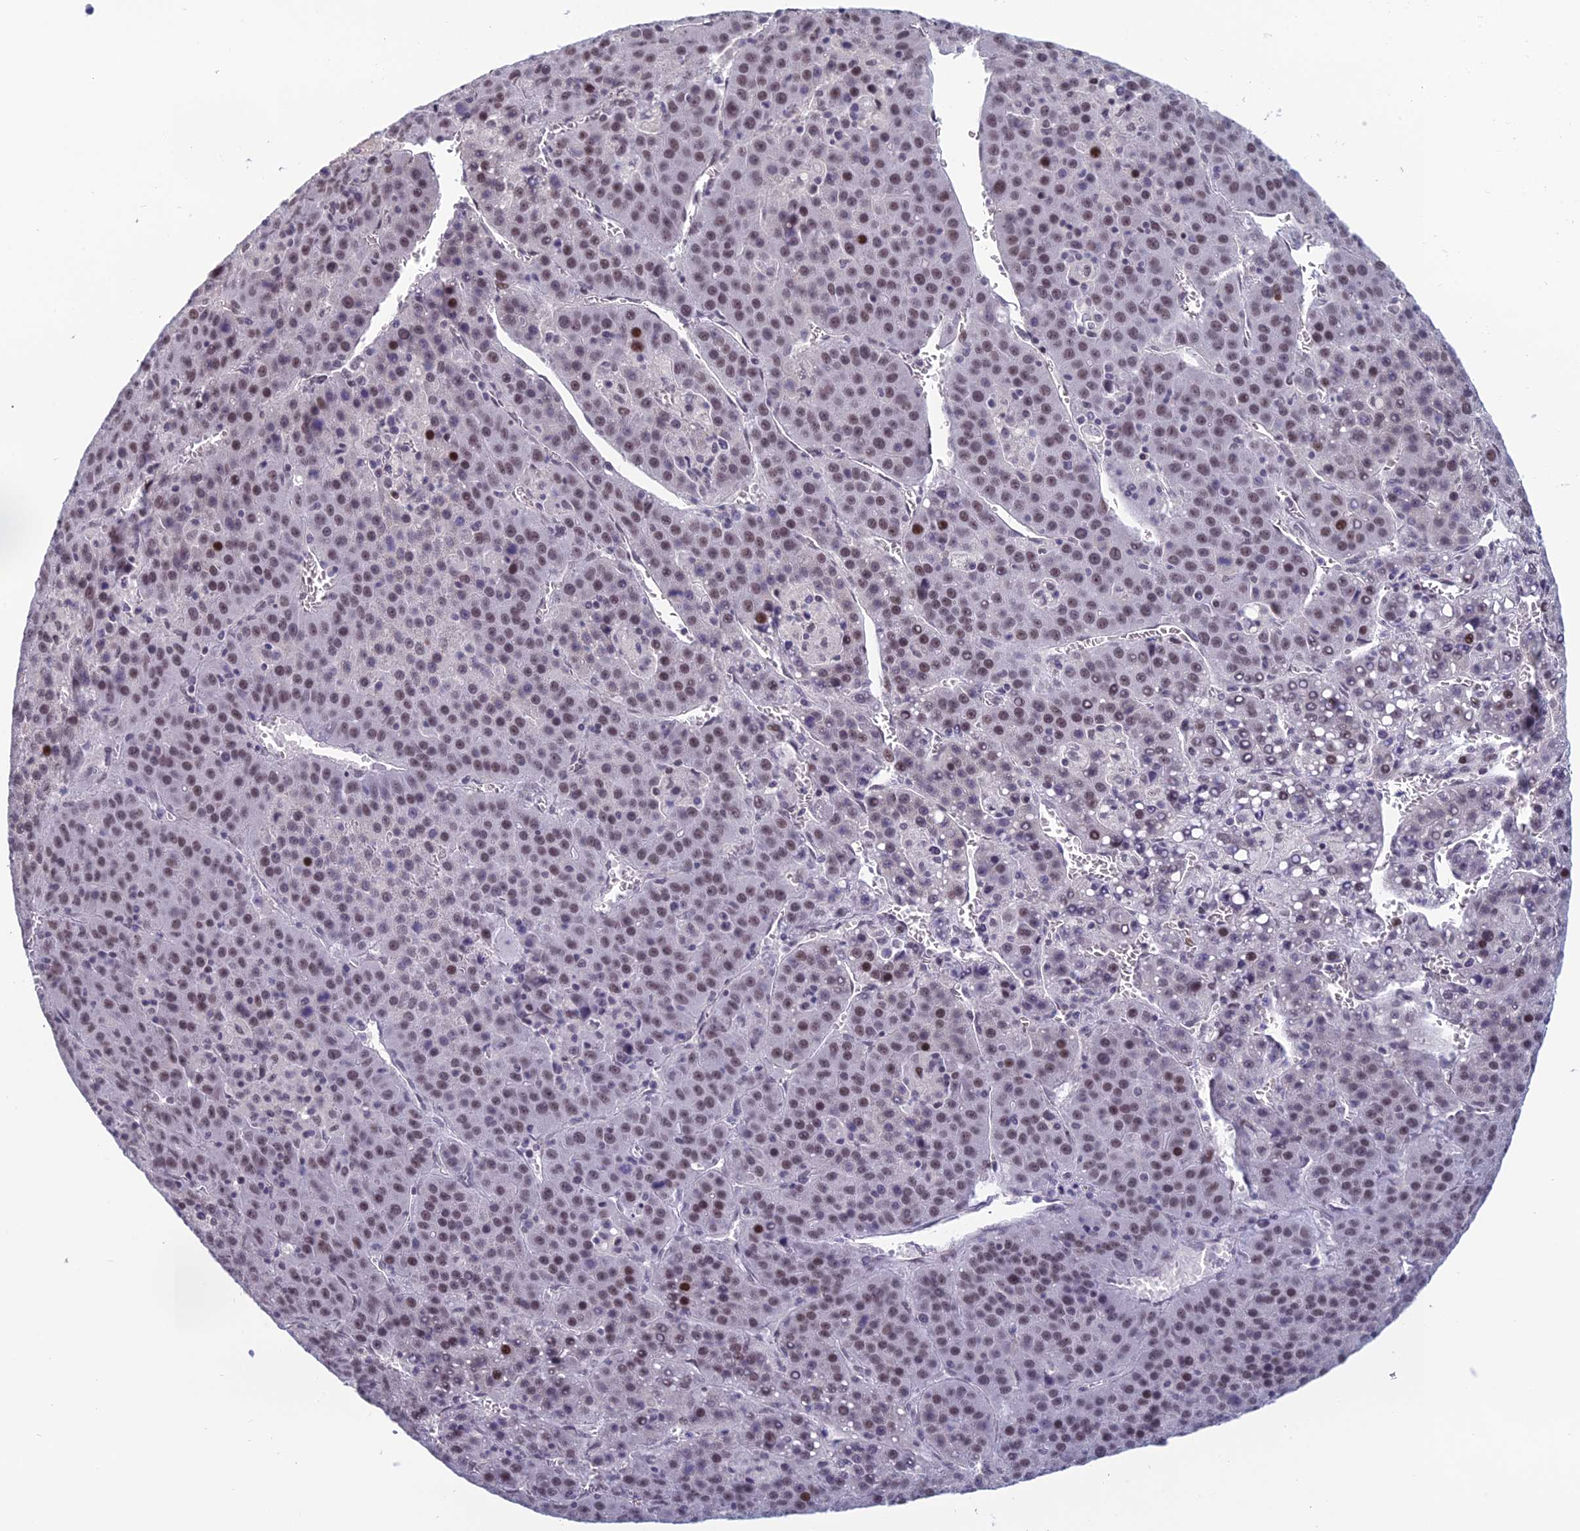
{"staining": {"intensity": "moderate", "quantity": "25%-75%", "location": "nuclear"}, "tissue": "liver cancer", "cell_type": "Tumor cells", "image_type": "cancer", "snomed": [{"axis": "morphology", "description": "Carcinoma, Hepatocellular, NOS"}, {"axis": "topography", "description": "Liver"}], "caption": "A brown stain shows moderate nuclear expression of a protein in liver hepatocellular carcinoma tumor cells.", "gene": "RGS17", "patient": {"sex": "female", "age": 53}}